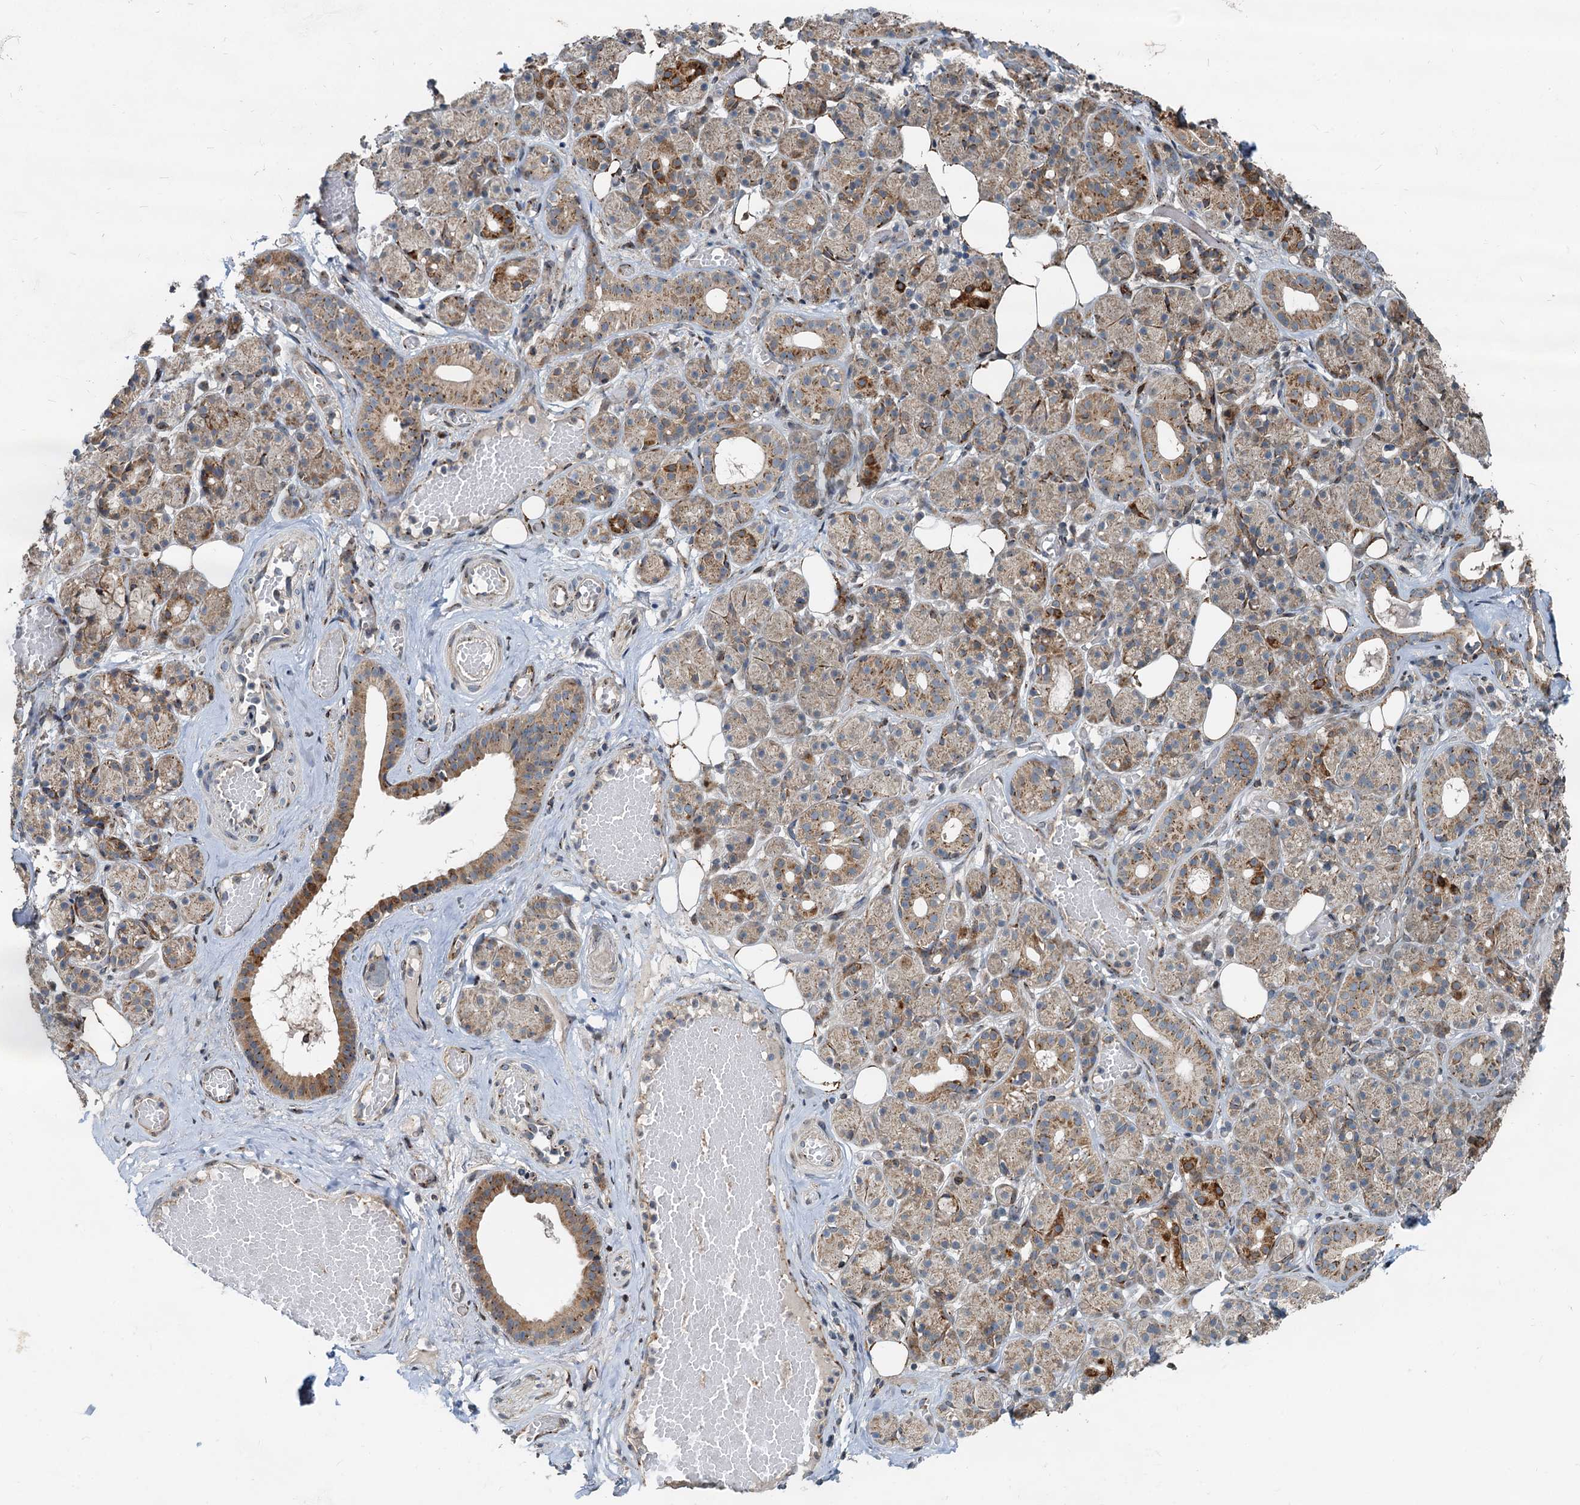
{"staining": {"intensity": "moderate", "quantity": ">75%", "location": "cytoplasmic/membranous"}, "tissue": "salivary gland", "cell_type": "Glandular cells", "image_type": "normal", "snomed": [{"axis": "morphology", "description": "Normal tissue, NOS"}, {"axis": "topography", "description": "Salivary gland"}], "caption": "A brown stain shows moderate cytoplasmic/membranous staining of a protein in glandular cells of unremarkable human salivary gland. (brown staining indicates protein expression, while blue staining denotes nuclei).", "gene": "CEP68", "patient": {"sex": "male", "age": 63}}